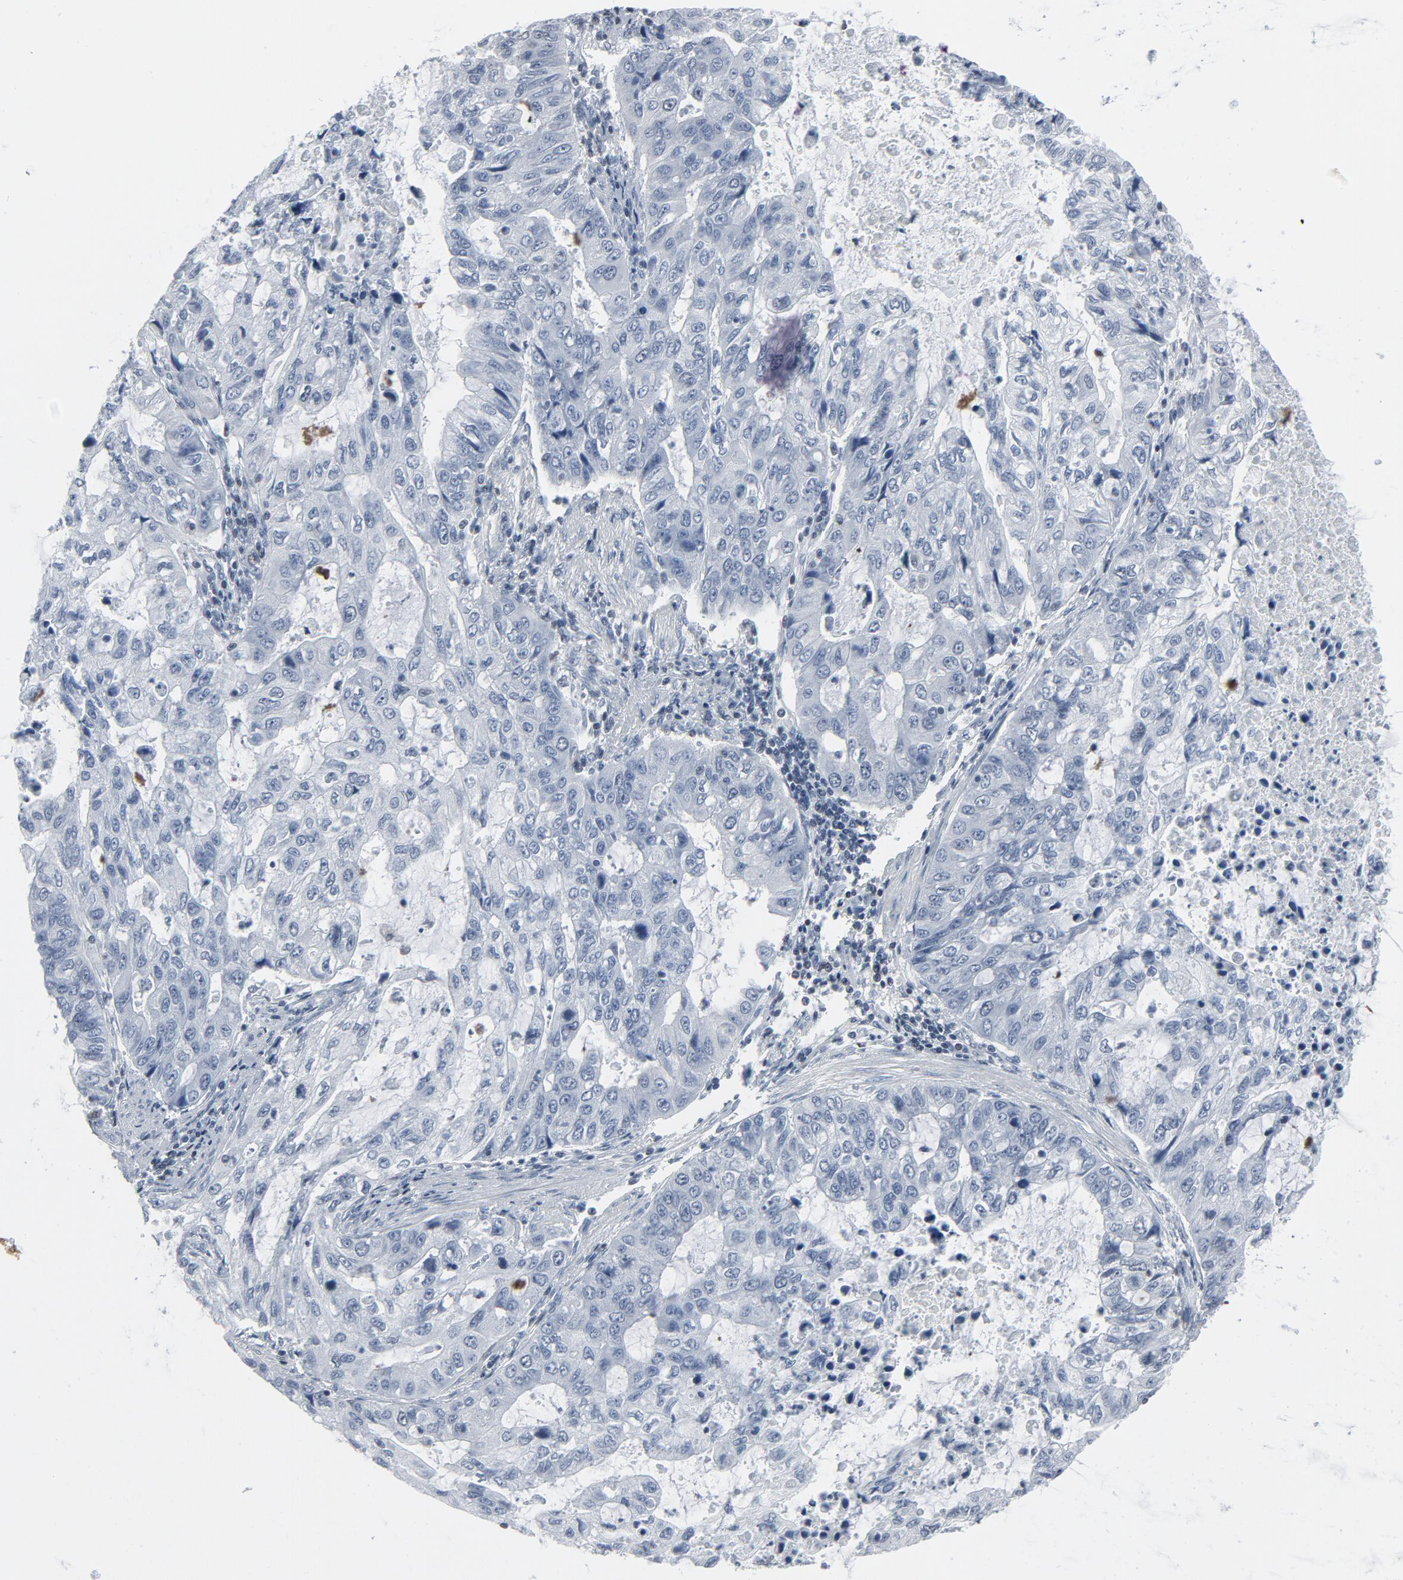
{"staining": {"intensity": "negative", "quantity": "none", "location": "none"}, "tissue": "stomach cancer", "cell_type": "Tumor cells", "image_type": "cancer", "snomed": [{"axis": "morphology", "description": "Adenocarcinoma, NOS"}, {"axis": "topography", "description": "Stomach, upper"}], "caption": "Histopathology image shows no protein staining in tumor cells of adenocarcinoma (stomach) tissue.", "gene": "STAT5A", "patient": {"sex": "female", "age": 52}}